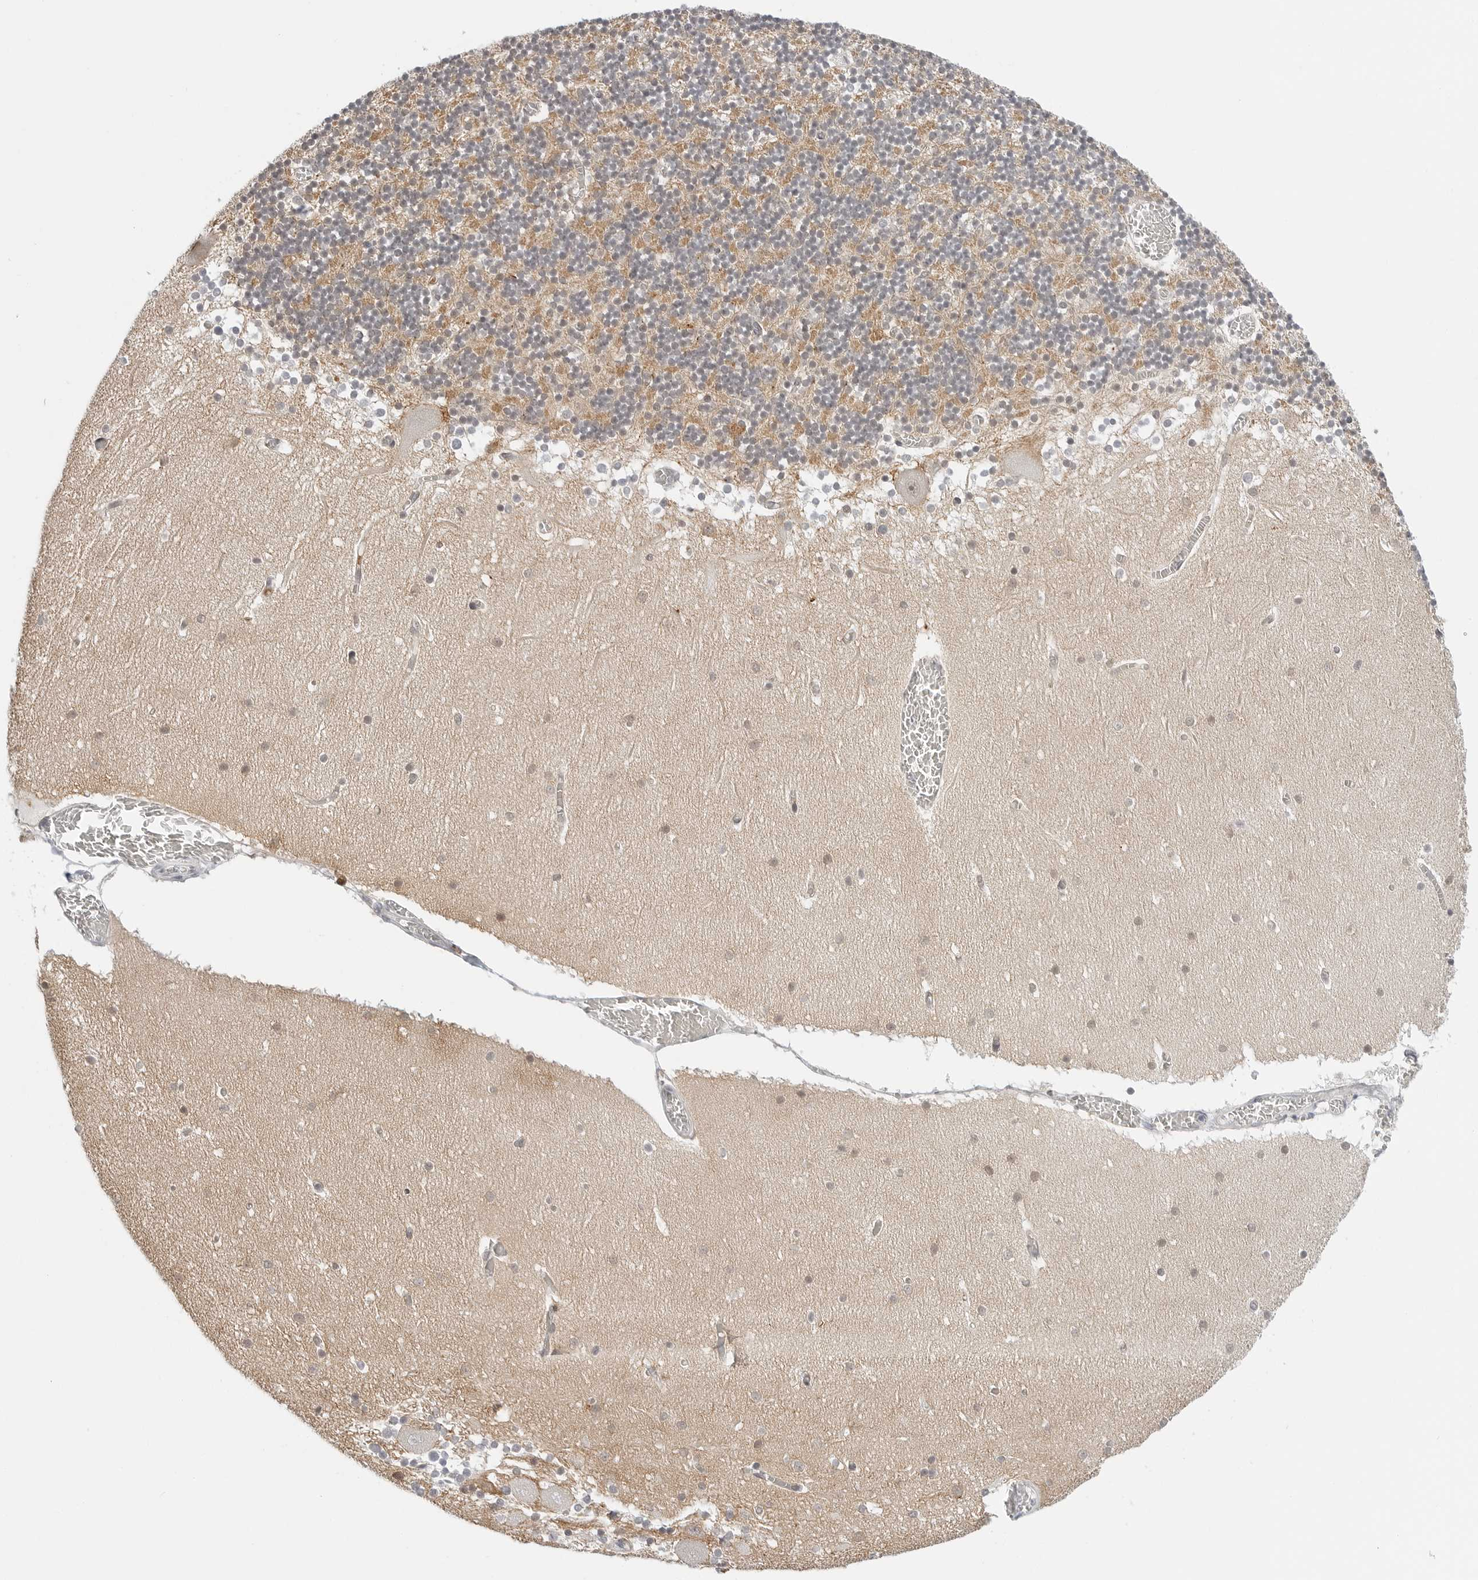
{"staining": {"intensity": "moderate", "quantity": ">75%", "location": "cytoplasmic/membranous"}, "tissue": "cerebellum", "cell_type": "Cells in granular layer", "image_type": "normal", "snomed": [{"axis": "morphology", "description": "Normal tissue, NOS"}, {"axis": "topography", "description": "Cerebellum"}], "caption": "Immunohistochemistry (IHC) photomicrograph of unremarkable human cerebellum stained for a protein (brown), which displays medium levels of moderate cytoplasmic/membranous staining in about >75% of cells in granular layer.", "gene": "TSEN2", "patient": {"sex": "female", "age": 28}}